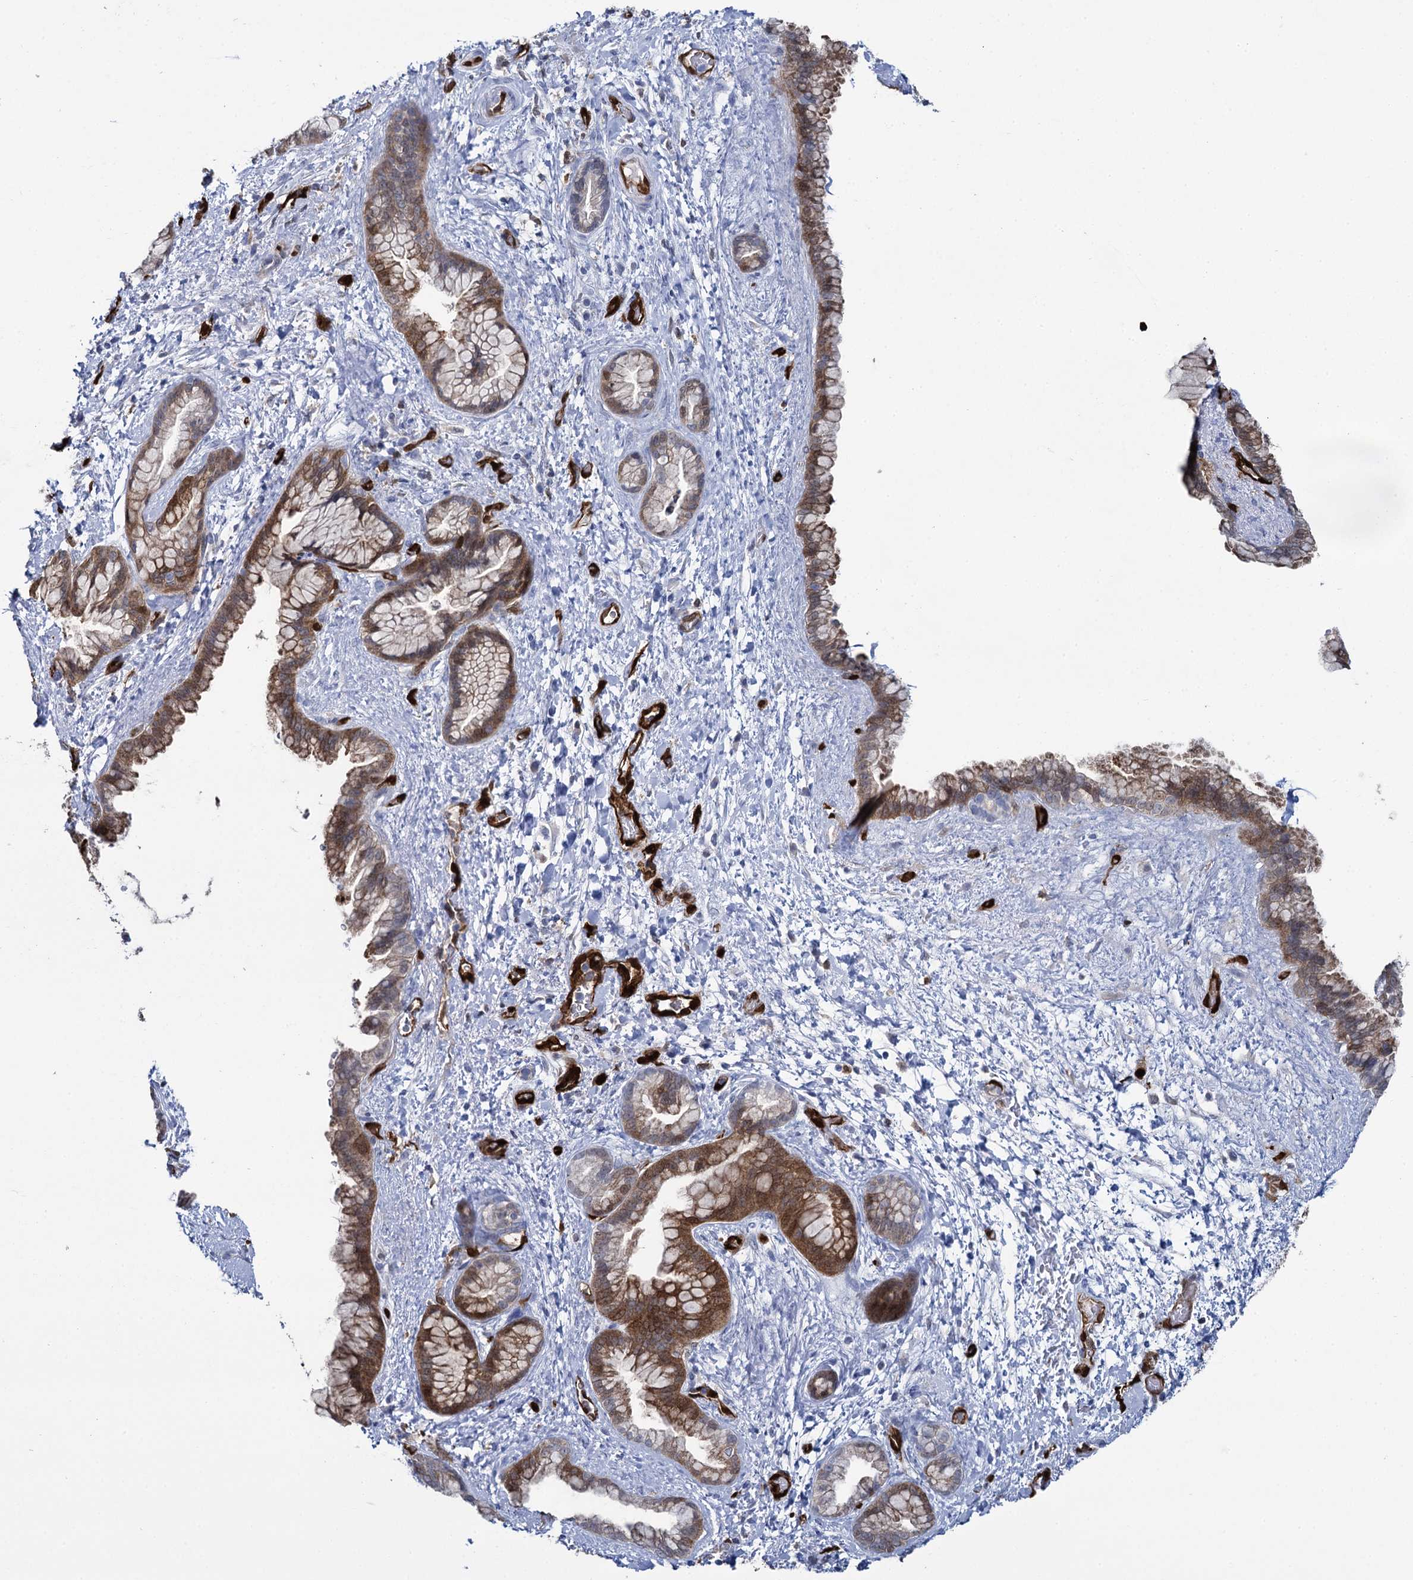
{"staining": {"intensity": "moderate", "quantity": ">75%", "location": "cytoplasmic/membranous"}, "tissue": "pancreatic cancer", "cell_type": "Tumor cells", "image_type": "cancer", "snomed": [{"axis": "morphology", "description": "Adenocarcinoma, NOS"}, {"axis": "topography", "description": "Pancreas"}], "caption": "Immunohistochemical staining of adenocarcinoma (pancreatic) reveals moderate cytoplasmic/membranous protein expression in approximately >75% of tumor cells.", "gene": "FABP5", "patient": {"sex": "female", "age": 78}}